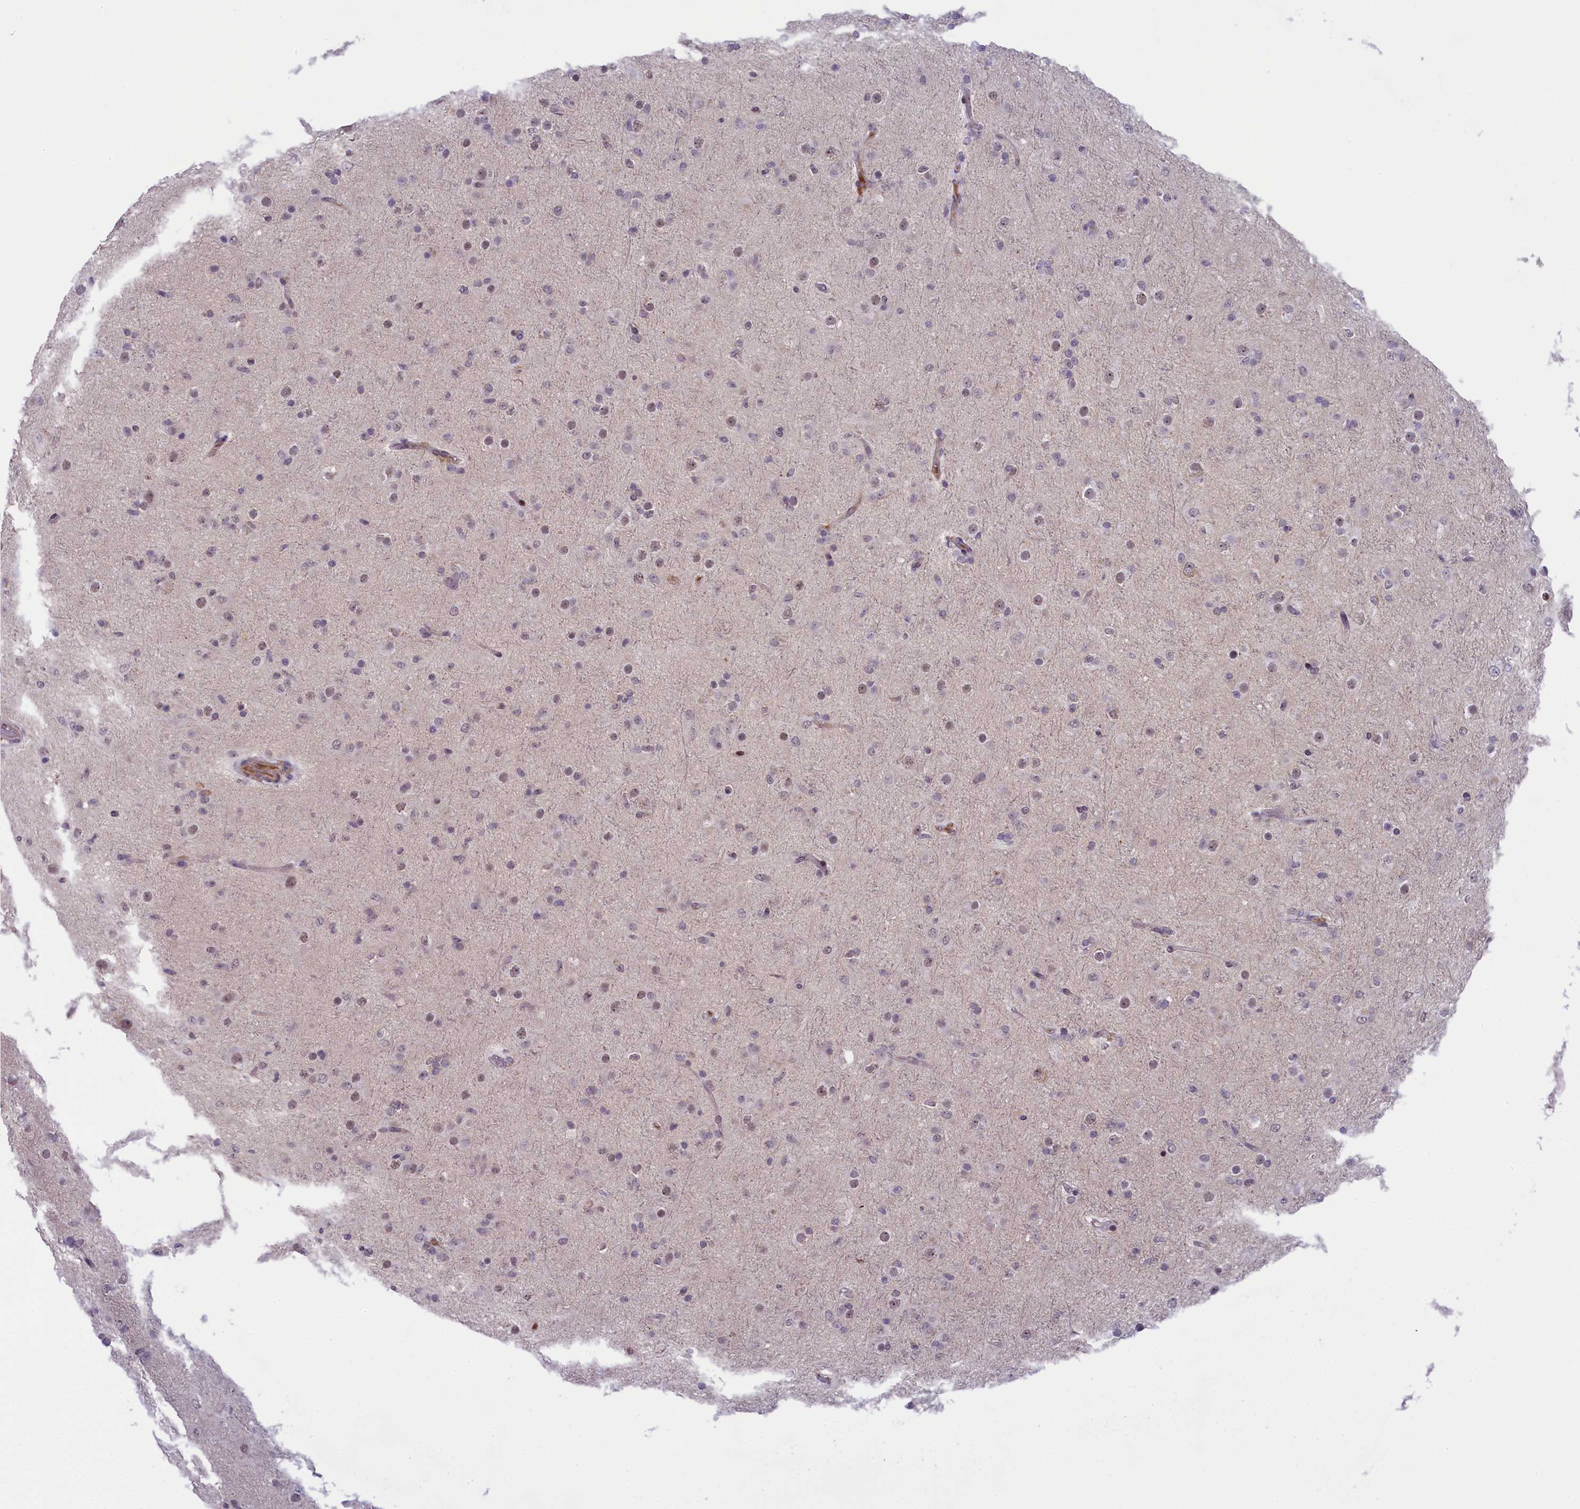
{"staining": {"intensity": "moderate", "quantity": "25%-75%", "location": "nuclear"}, "tissue": "glioma", "cell_type": "Tumor cells", "image_type": "cancer", "snomed": [{"axis": "morphology", "description": "Glioma, malignant, Low grade"}, {"axis": "topography", "description": "Brain"}], "caption": "Tumor cells show medium levels of moderate nuclear positivity in approximately 25%-75% of cells in human malignant glioma (low-grade).", "gene": "CRAMP1", "patient": {"sex": "male", "age": 65}}